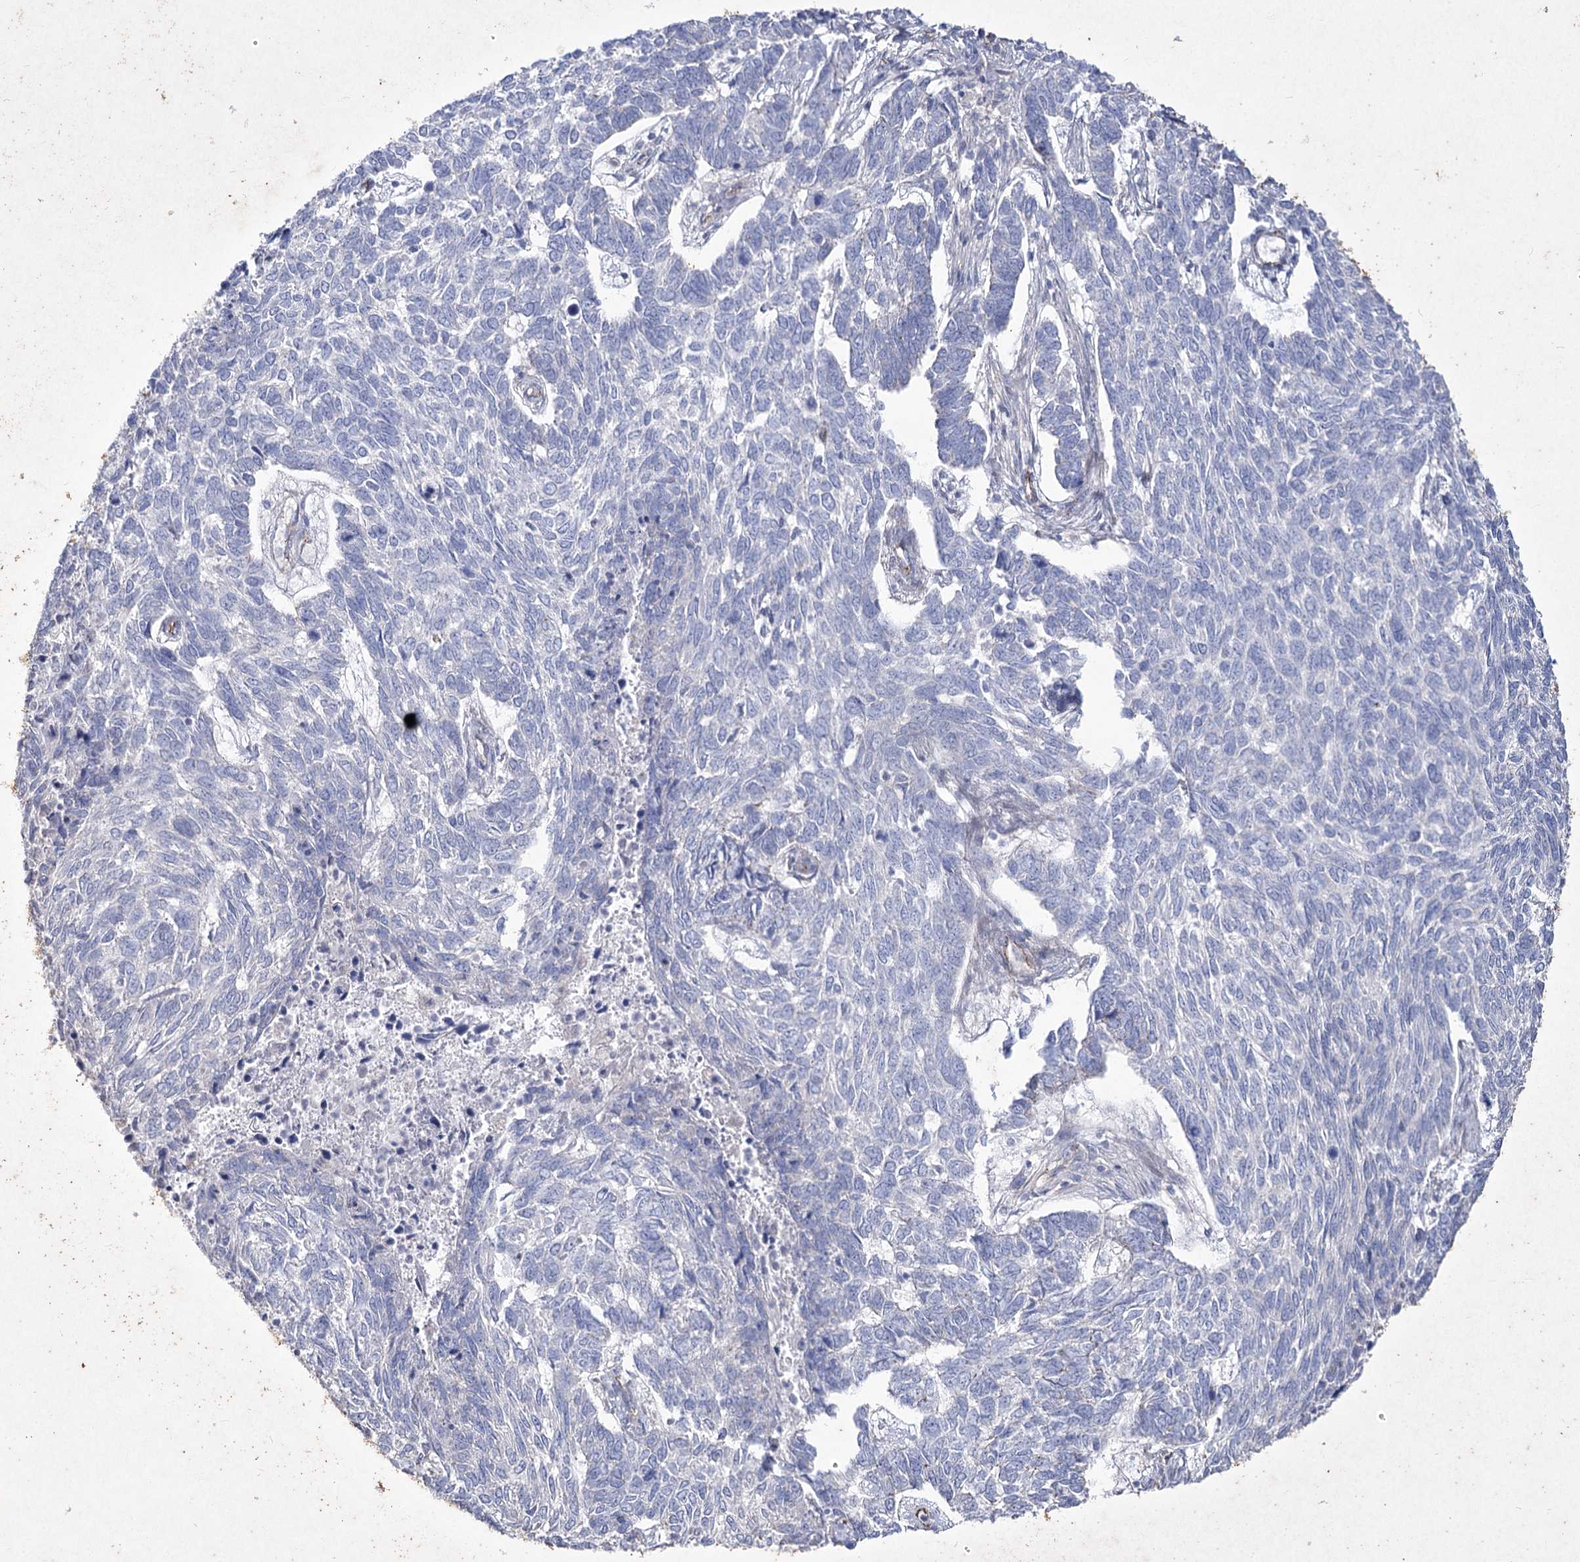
{"staining": {"intensity": "negative", "quantity": "none", "location": "none"}, "tissue": "skin cancer", "cell_type": "Tumor cells", "image_type": "cancer", "snomed": [{"axis": "morphology", "description": "Basal cell carcinoma"}, {"axis": "topography", "description": "Skin"}], "caption": "DAB (3,3'-diaminobenzidine) immunohistochemical staining of skin cancer exhibits no significant positivity in tumor cells.", "gene": "LDLRAD3", "patient": {"sex": "female", "age": 65}}